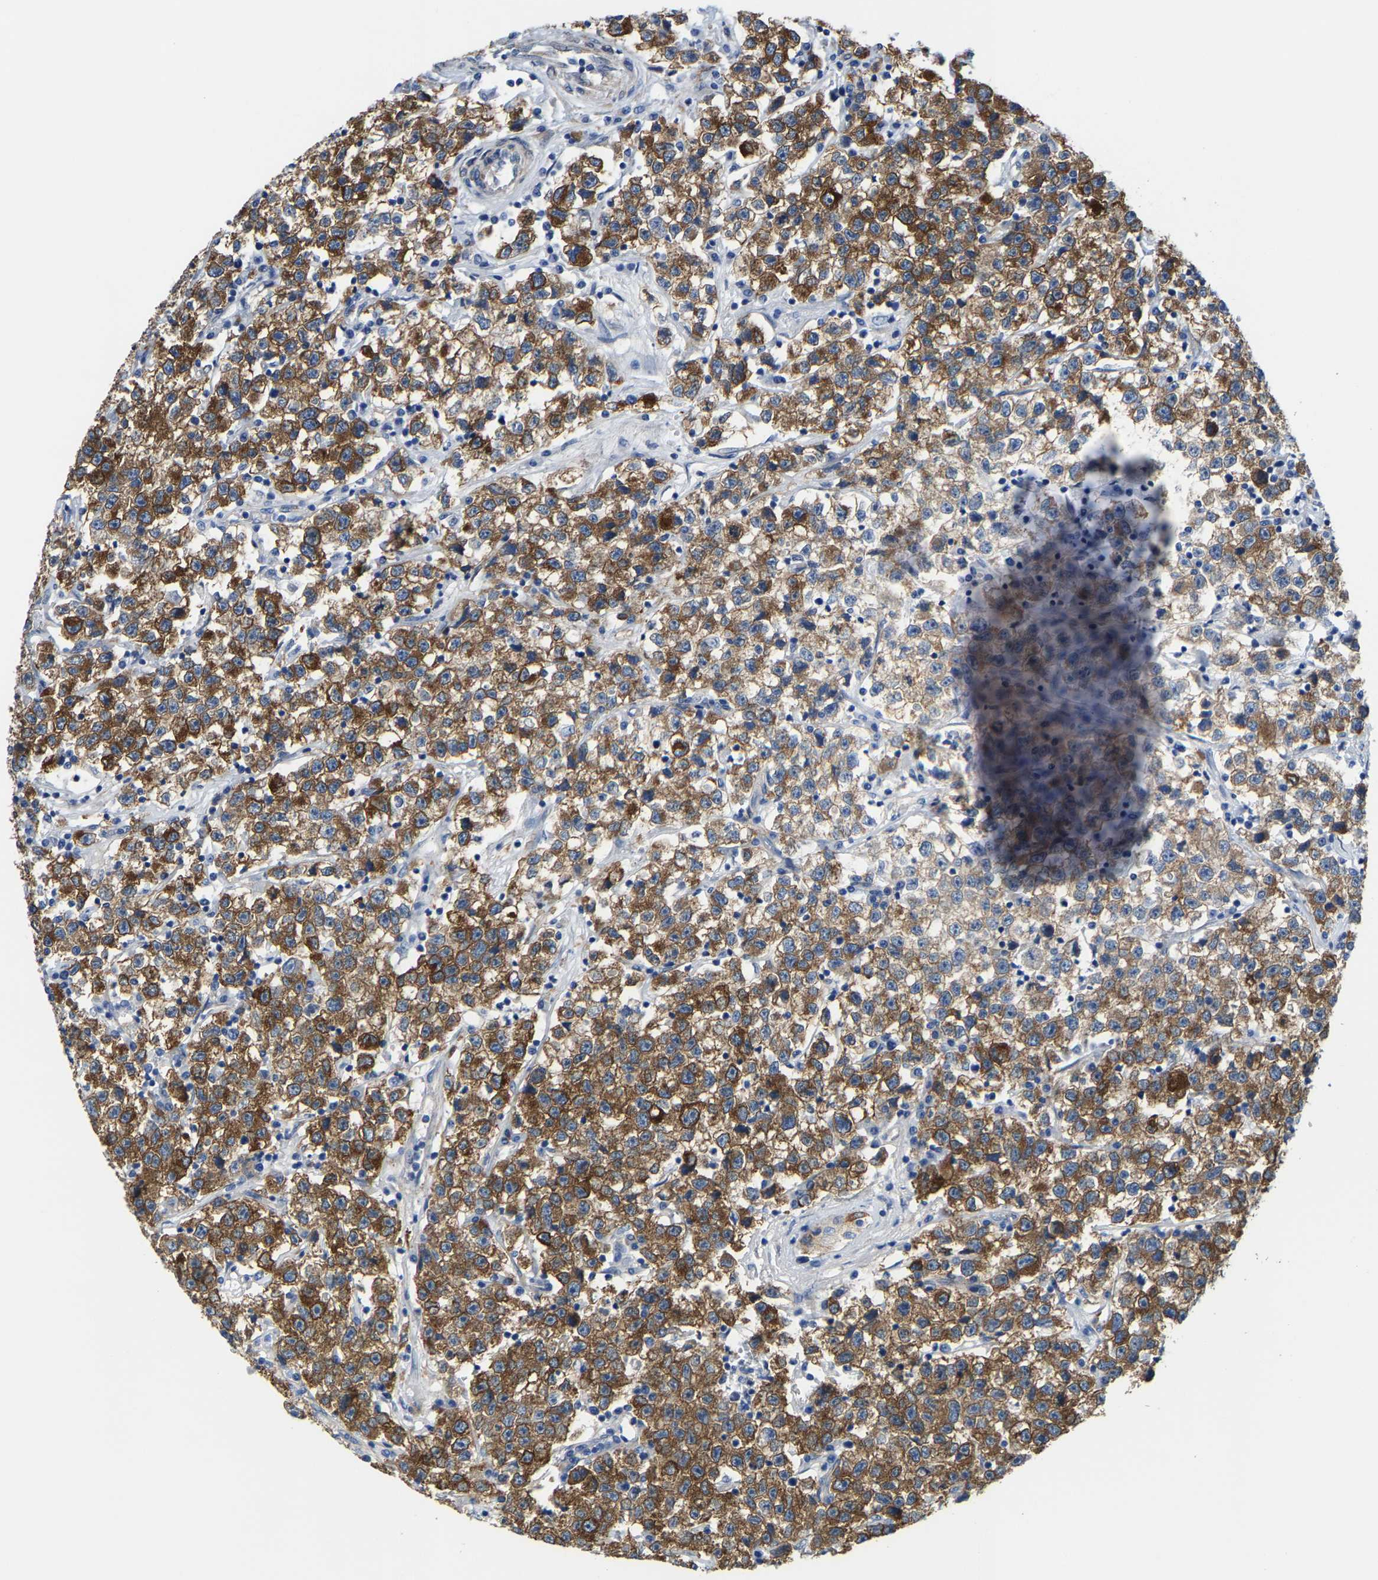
{"staining": {"intensity": "moderate", "quantity": ">75%", "location": "cytoplasmic/membranous"}, "tissue": "testis cancer", "cell_type": "Tumor cells", "image_type": "cancer", "snomed": [{"axis": "morphology", "description": "Seminoma, NOS"}, {"axis": "topography", "description": "Testis"}], "caption": "Tumor cells exhibit moderate cytoplasmic/membranous positivity in about >75% of cells in seminoma (testis). Nuclei are stained in blue.", "gene": "DSCAM", "patient": {"sex": "male", "age": 22}}